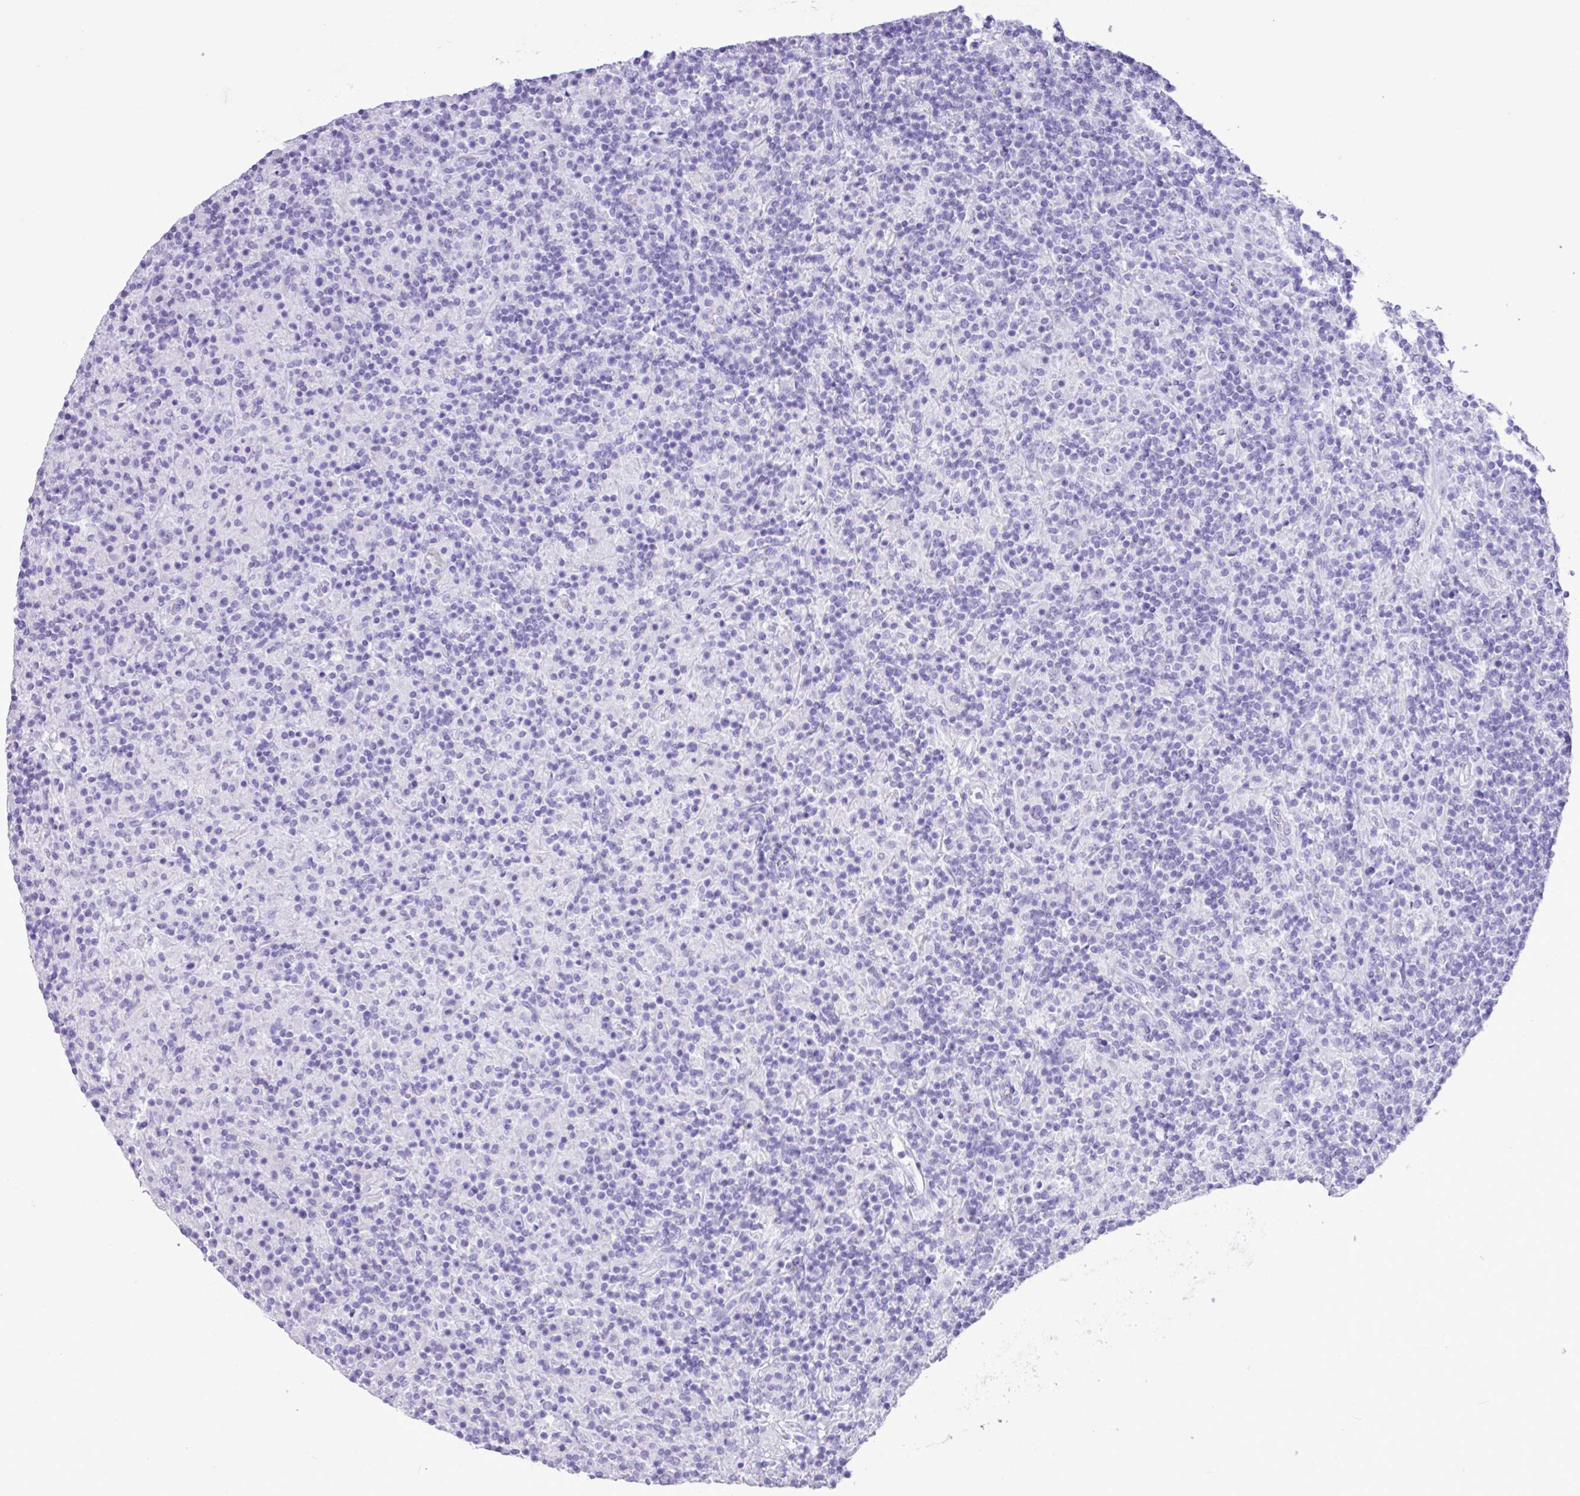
{"staining": {"intensity": "negative", "quantity": "none", "location": "none"}, "tissue": "lymphoma", "cell_type": "Tumor cells", "image_type": "cancer", "snomed": [{"axis": "morphology", "description": "Hodgkin's disease, NOS"}, {"axis": "topography", "description": "Lymph node"}], "caption": "This is a micrograph of immunohistochemistry (IHC) staining of Hodgkin's disease, which shows no positivity in tumor cells.", "gene": "CKMT2", "patient": {"sex": "male", "age": 70}}